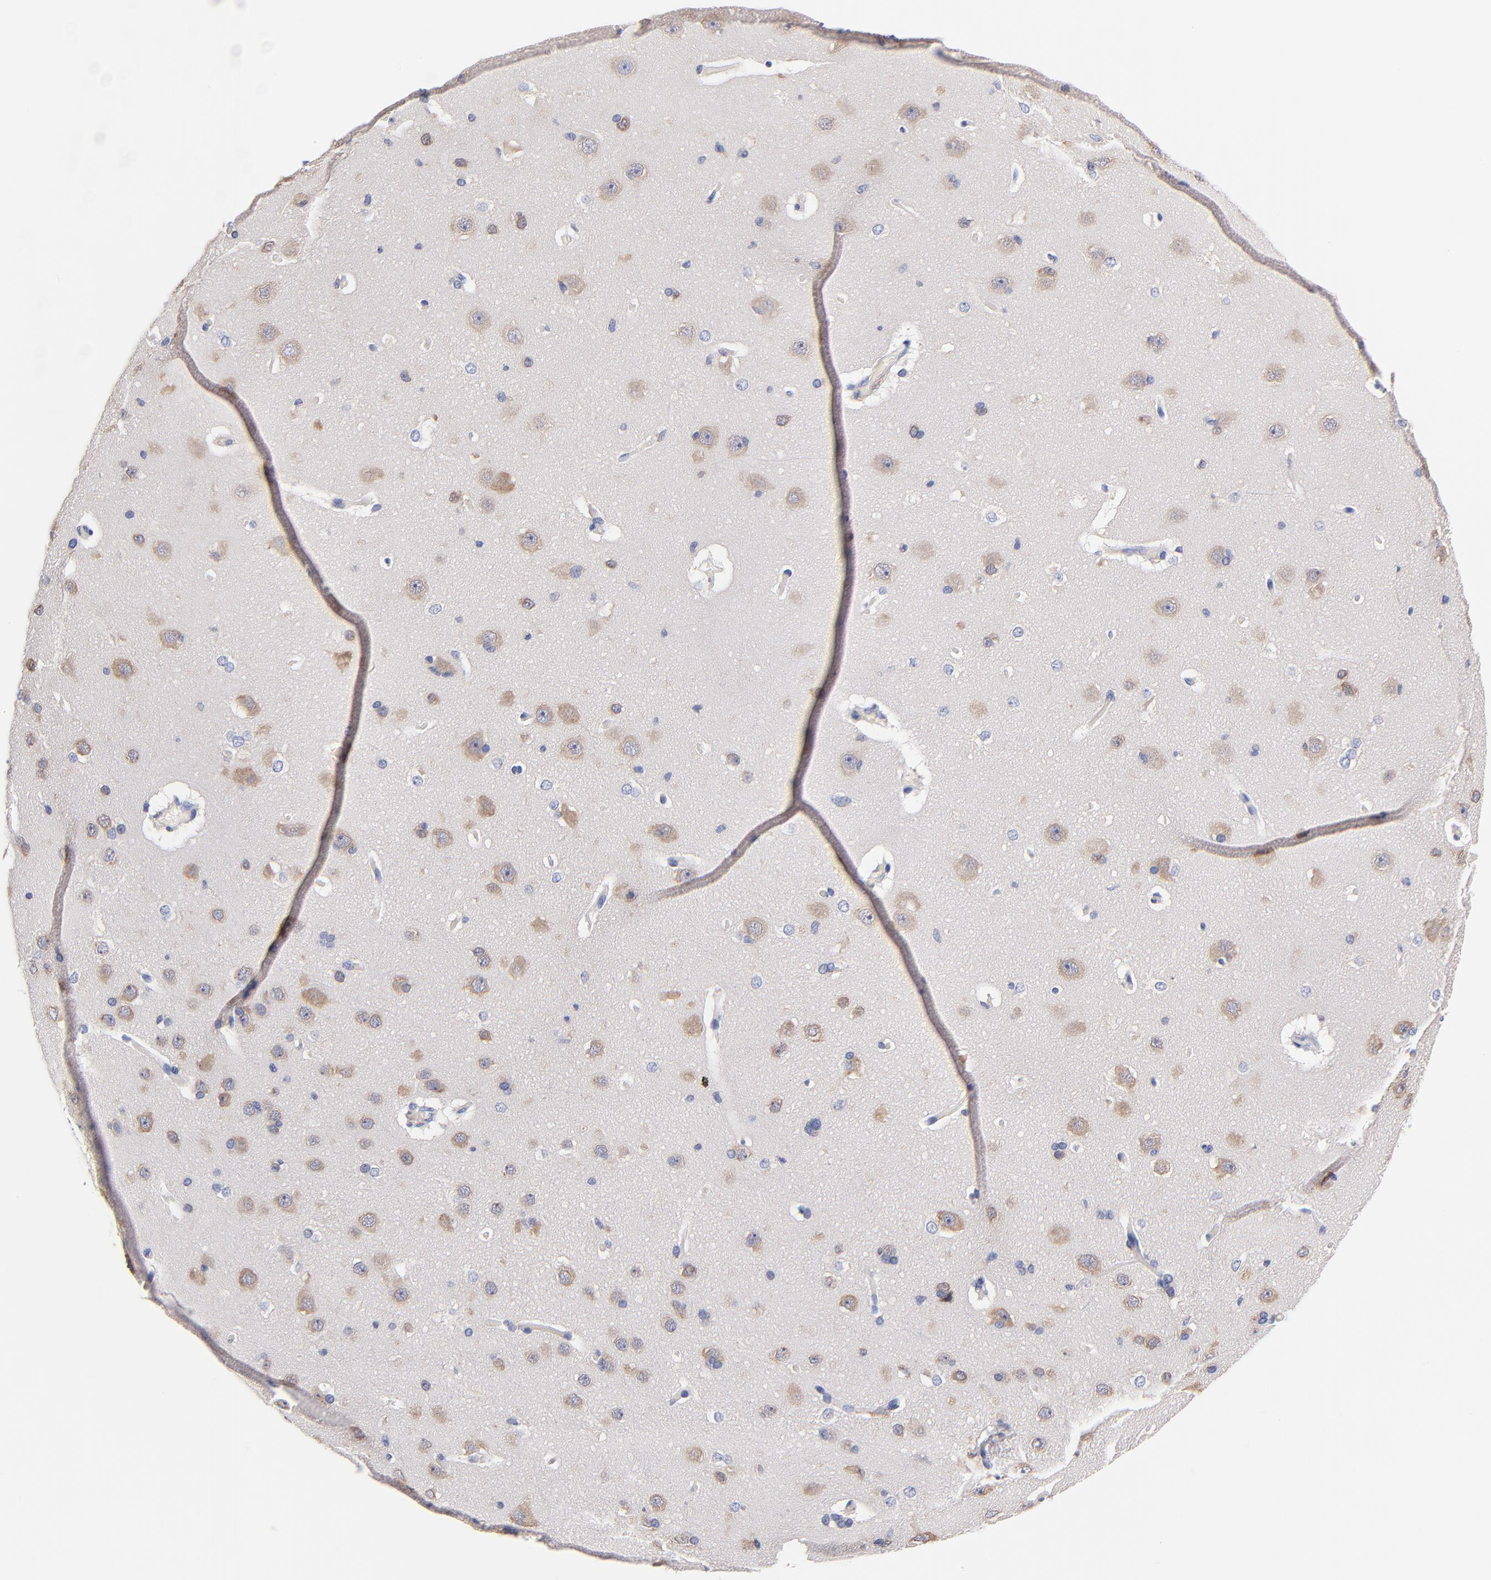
{"staining": {"intensity": "negative", "quantity": "none", "location": "none"}, "tissue": "cerebral cortex", "cell_type": "Endothelial cells", "image_type": "normal", "snomed": [{"axis": "morphology", "description": "Normal tissue, NOS"}, {"axis": "topography", "description": "Cerebral cortex"}], "caption": "This is an immunohistochemistry micrograph of unremarkable human cerebral cortex. There is no positivity in endothelial cells.", "gene": "TNFRSF13C", "patient": {"sex": "female", "age": 45}}